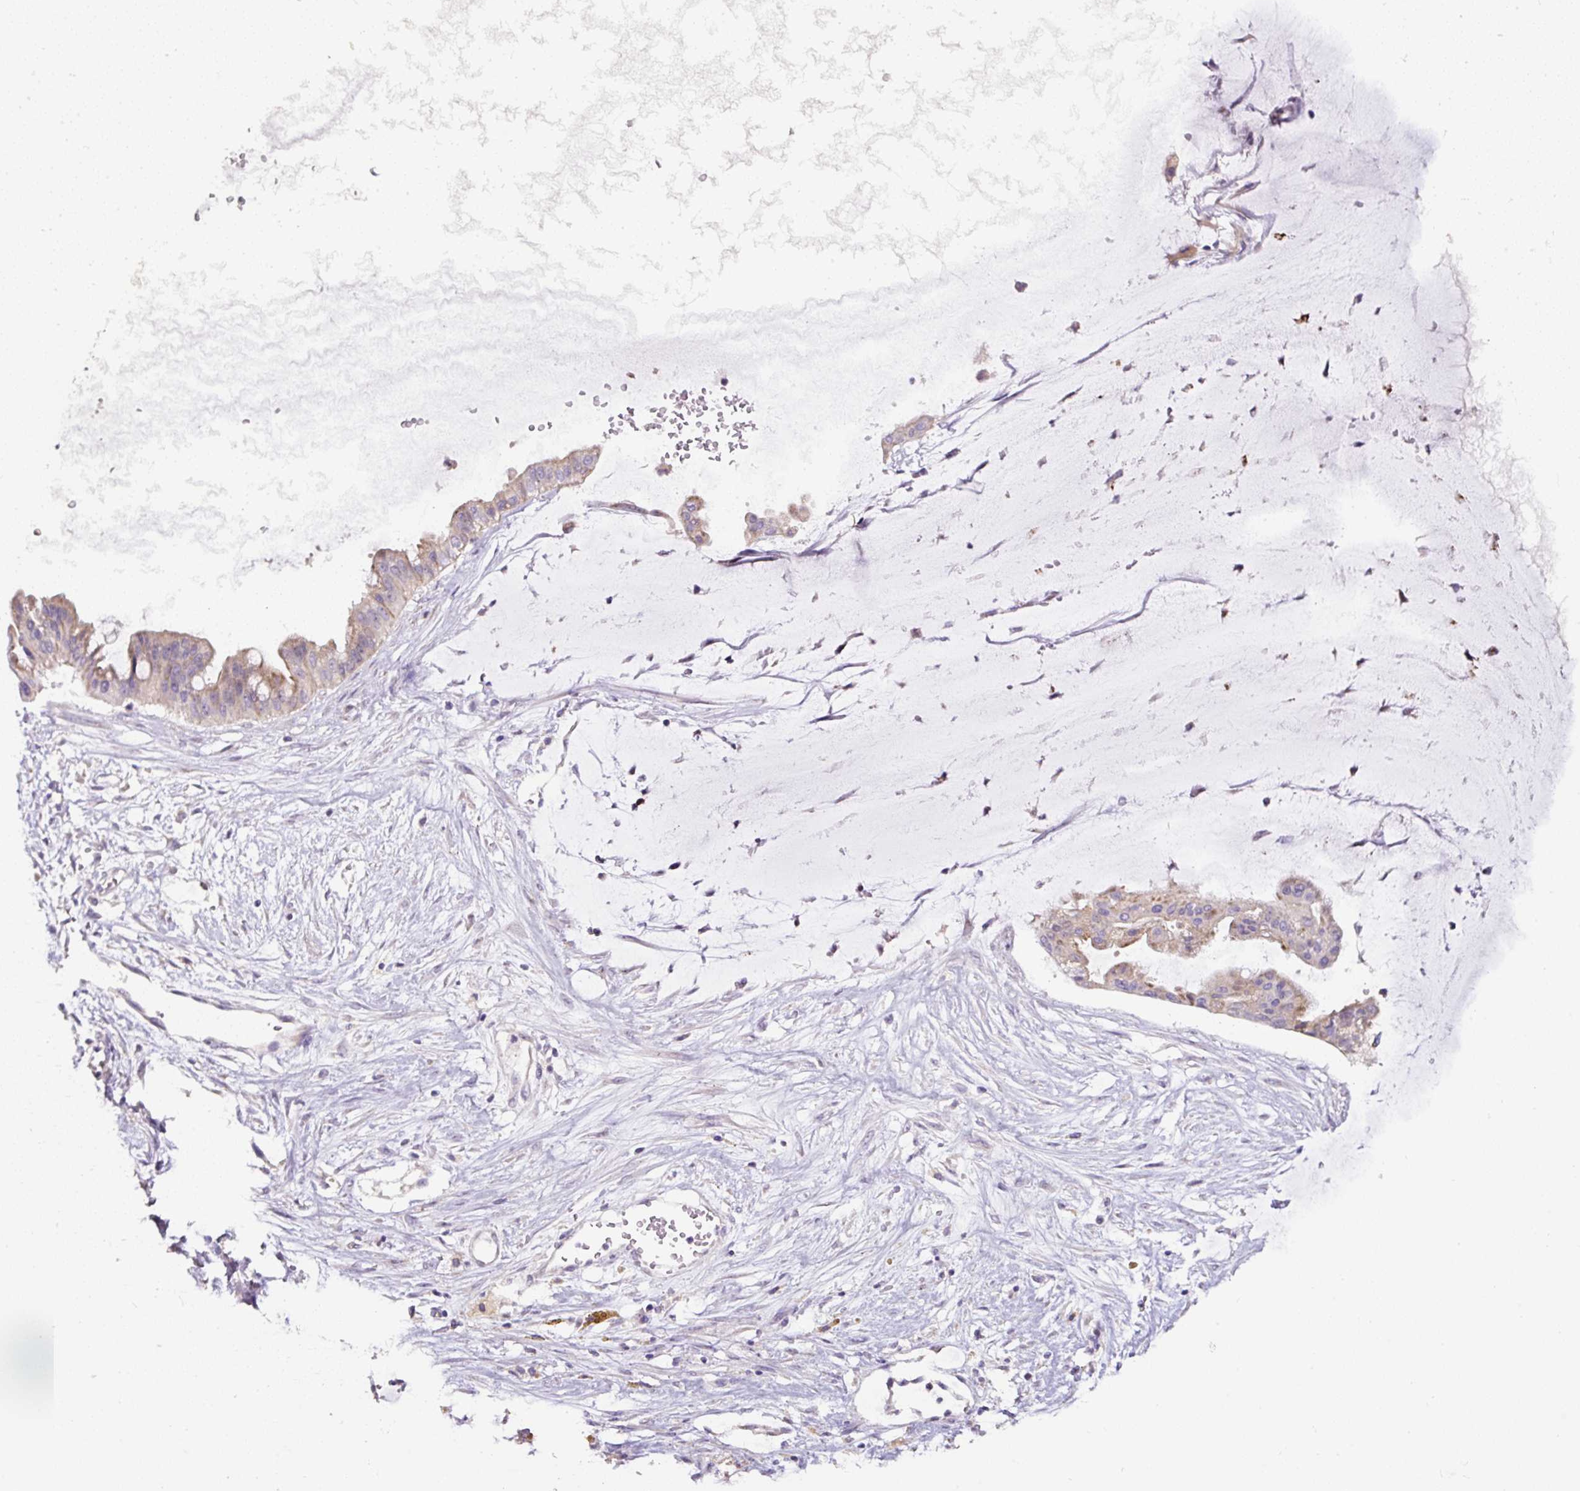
{"staining": {"intensity": "weak", "quantity": "<25%", "location": "cytoplasmic/membranous"}, "tissue": "ovarian cancer", "cell_type": "Tumor cells", "image_type": "cancer", "snomed": [{"axis": "morphology", "description": "Cystadenocarcinoma, mucinous, NOS"}, {"axis": "topography", "description": "Ovary"}], "caption": "High magnification brightfield microscopy of ovarian cancer (mucinous cystadenocarcinoma) stained with DAB (3,3'-diaminobenzidine) (brown) and counterstained with hematoxylin (blue): tumor cells show no significant expression.", "gene": "HPS4", "patient": {"sex": "female", "age": 73}}